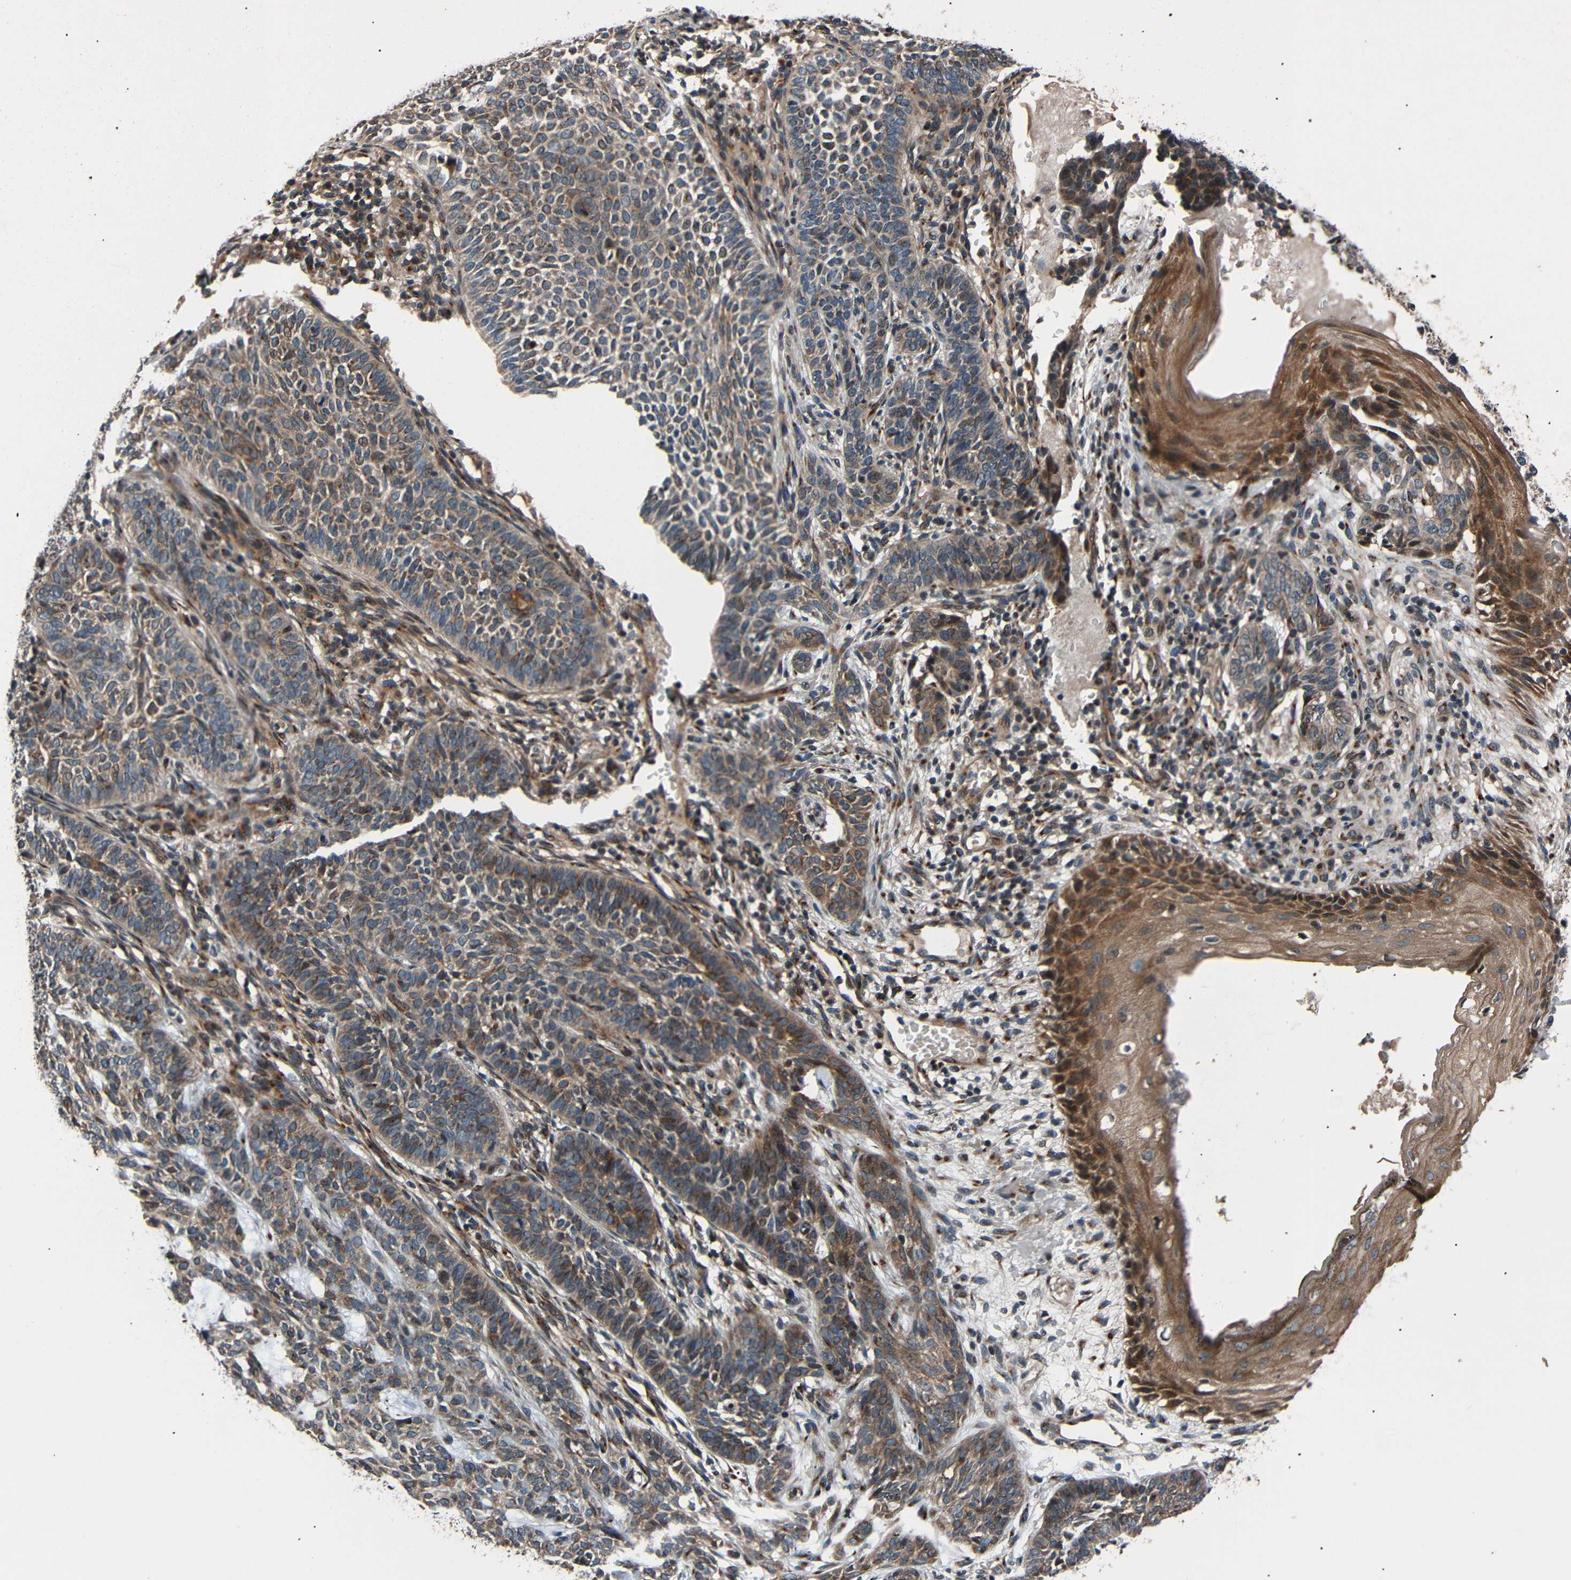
{"staining": {"intensity": "moderate", "quantity": "25%-75%", "location": "cytoplasmic/membranous,nuclear"}, "tissue": "skin cancer", "cell_type": "Tumor cells", "image_type": "cancer", "snomed": [{"axis": "morphology", "description": "Basal cell carcinoma"}, {"axis": "topography", "description": "Skin"}], "caption": "Protein staining by IHC shows moderate cytoplasmic/membranous and nuclear positivity in about 25%-75% of tumor cells in skin cancer (basal cell carcinoma).", "gene": "AKAP9", "patient": {"sex": "male", "age": 87}}